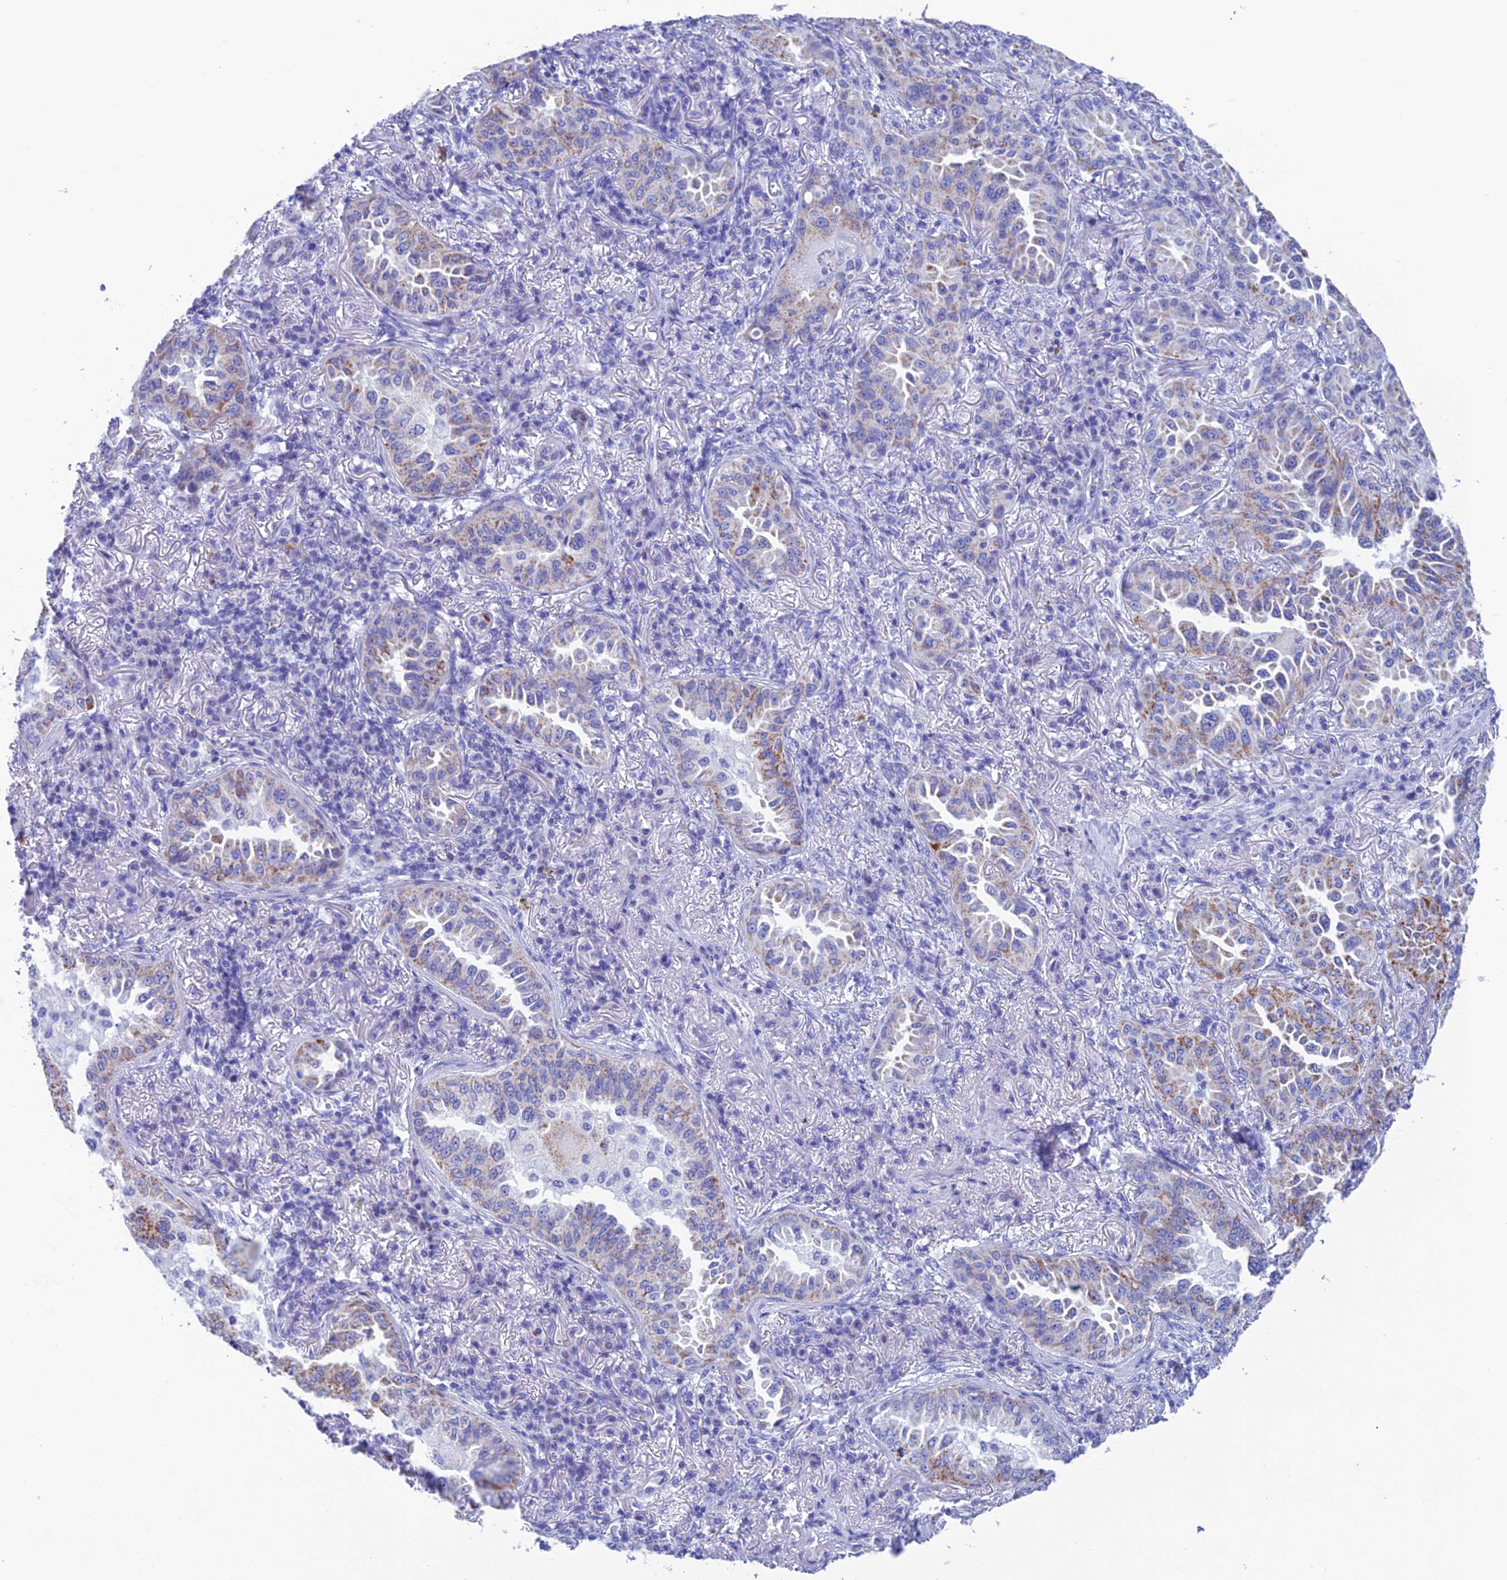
{"staining": {"intensity": "moderate", "quantity": "<25%", "location": "cytoplasmic/membranous"}, "tissue": "lung cancer", "cell_type": "Tumor cells", "image_type": "cancer", "snomed": [{"axis": "morphology", "description": "Adenocarcinoma, NOS"}, {"axis": "topography", "description": "Lung"}], "caption": "Immunohistochemistry of human lung cancer demonstrates low levels of moderate cytoplasmic/membranous positivity in approximately <25% of tumor cells.", "gene": "NXPE4", "patient": {"sex": "female", "age": 69}}